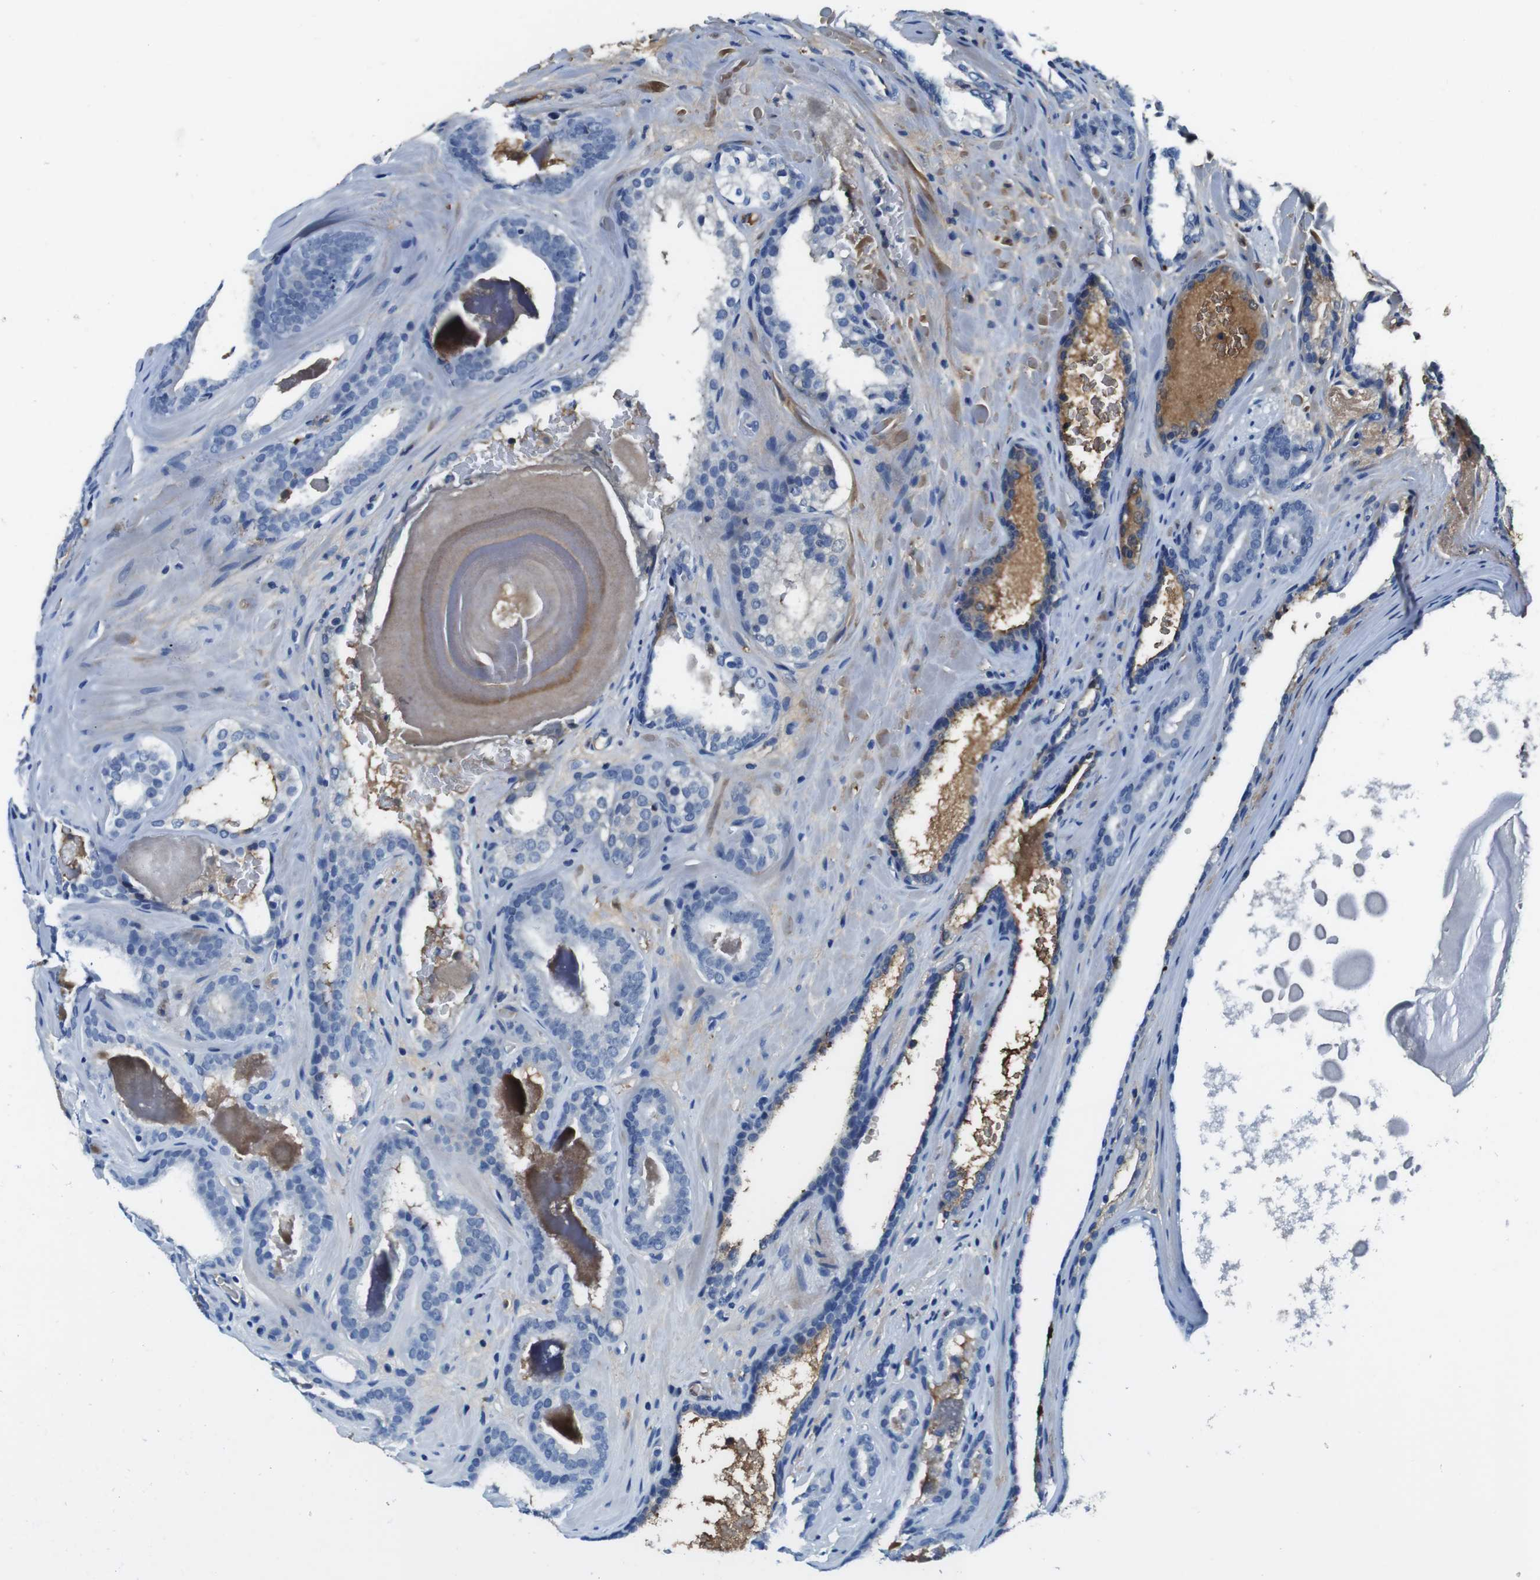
{"staining": {"intensity": "negative", "quantity": "none", "location": "none"}, "tissue": "prostate cancer", "cell_type": "Tumor cells", "image_type": "cancer", "snomed": [{"axis": "morphology", "description": "Adenocarcinoma, High grade"}, {"axis": "topography", "description": "Prostate"}], "caption": "Photomicrograph shows no significant protein positivity in tumor cells of prostate cancer. The staining is performed using DAB (3,3'-diaminobenzidine) brown chromogen with nuclei counter-stained in using hematoxylin.", "gene": "TMPRSS15", "patient": {"sex": "male", "age": 60}}